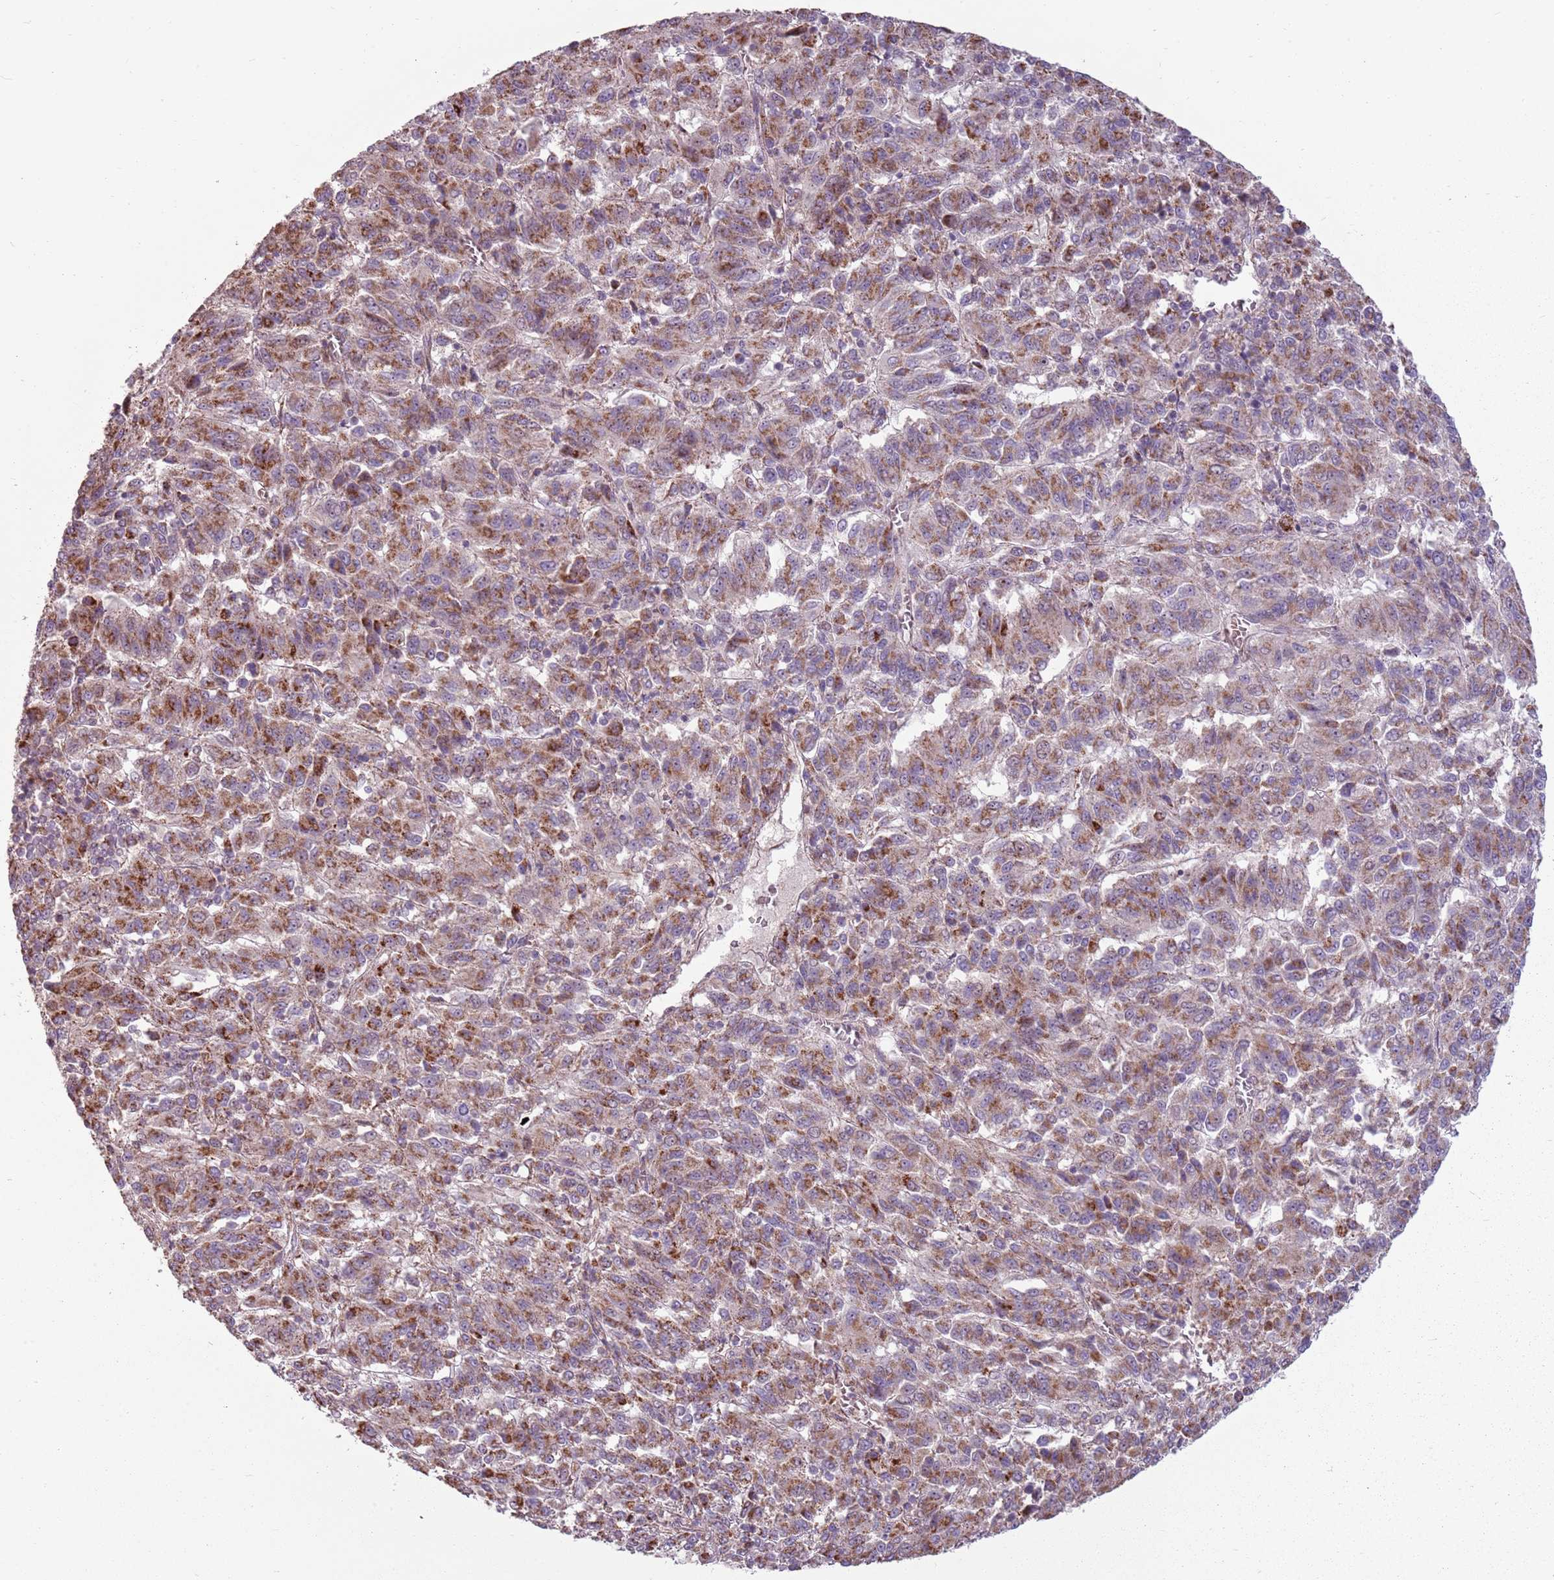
{"staining": {"intensity": "strong", "quantity": ">75%", "location": "cytoplasmic/membranous"}, "tissue": "melanoma", "cell_type": "Tumor cells", "image_type": "cancer", "snomed": [{"axis": "morphology", "description": "Malignant melanoma, Metastatic site"}, {"axis": "topography", "description": "Lung"}], "caption": "Protein expression analysis of melanoma reveals strong cytoplasmic/membranous positivity in approximately >75% of tumor cells.", "gene": "ZNF530", "patient": {"sex": "male", "age": 64}}